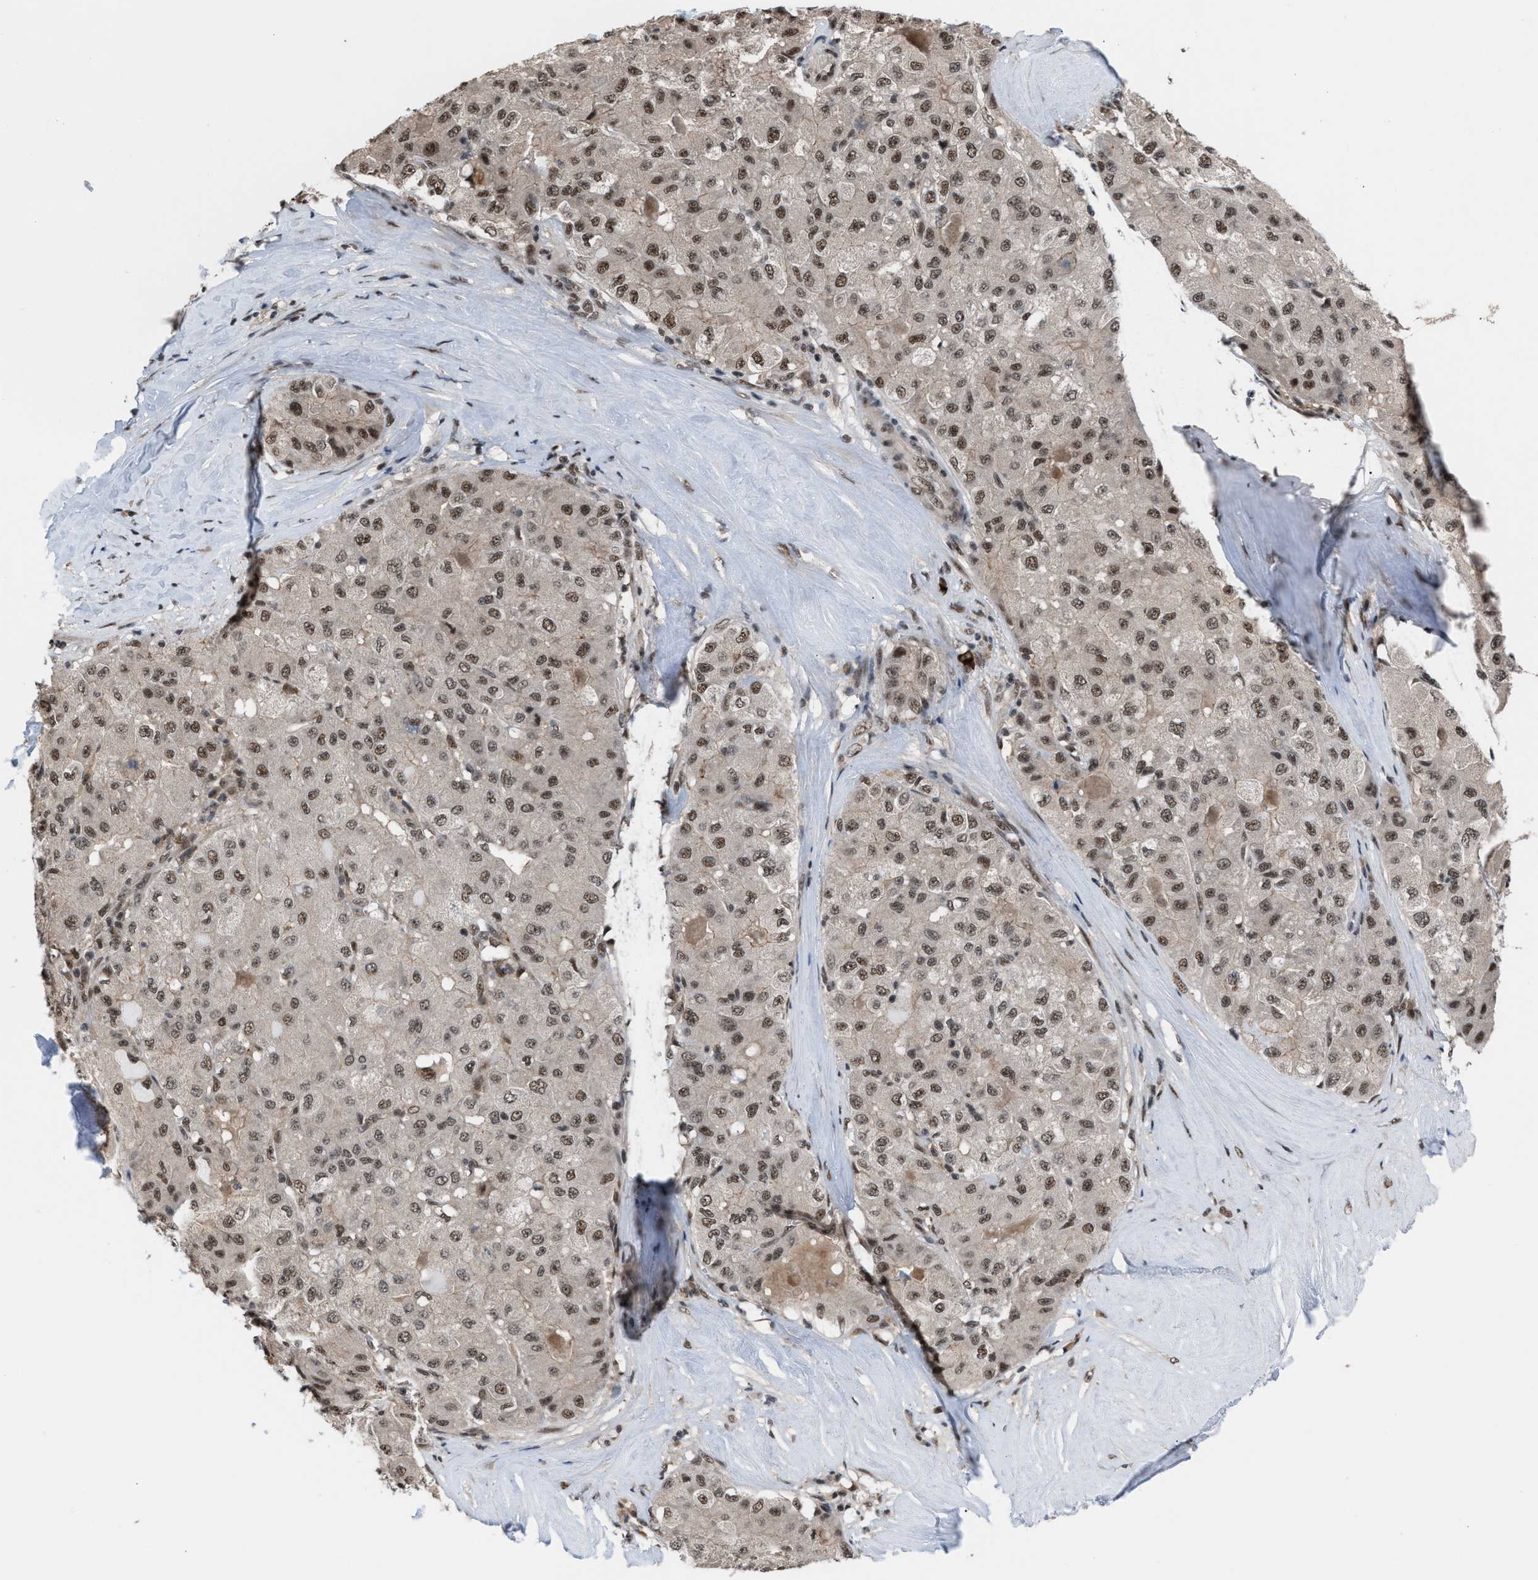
{"staining": {"intensity": "moderate", "quantity": ">75%", "location": "nuclear"}, "tissue": "liver cancer", "cell_type": "Tumor cells", "image_type": "cancer", "snomed": [{"axis": "morphology", "description": "Carcinoma, Hepatocellular, NOS"}, {"axis": "topography", "description": "Liver"}], "caption": "This is a histology image of IHC staining of liver cancer, which shows moderate staining in the nuclear of tumor cells.", "gene": "PRPF4", "patient": {"sex": "male", "age": 80}}